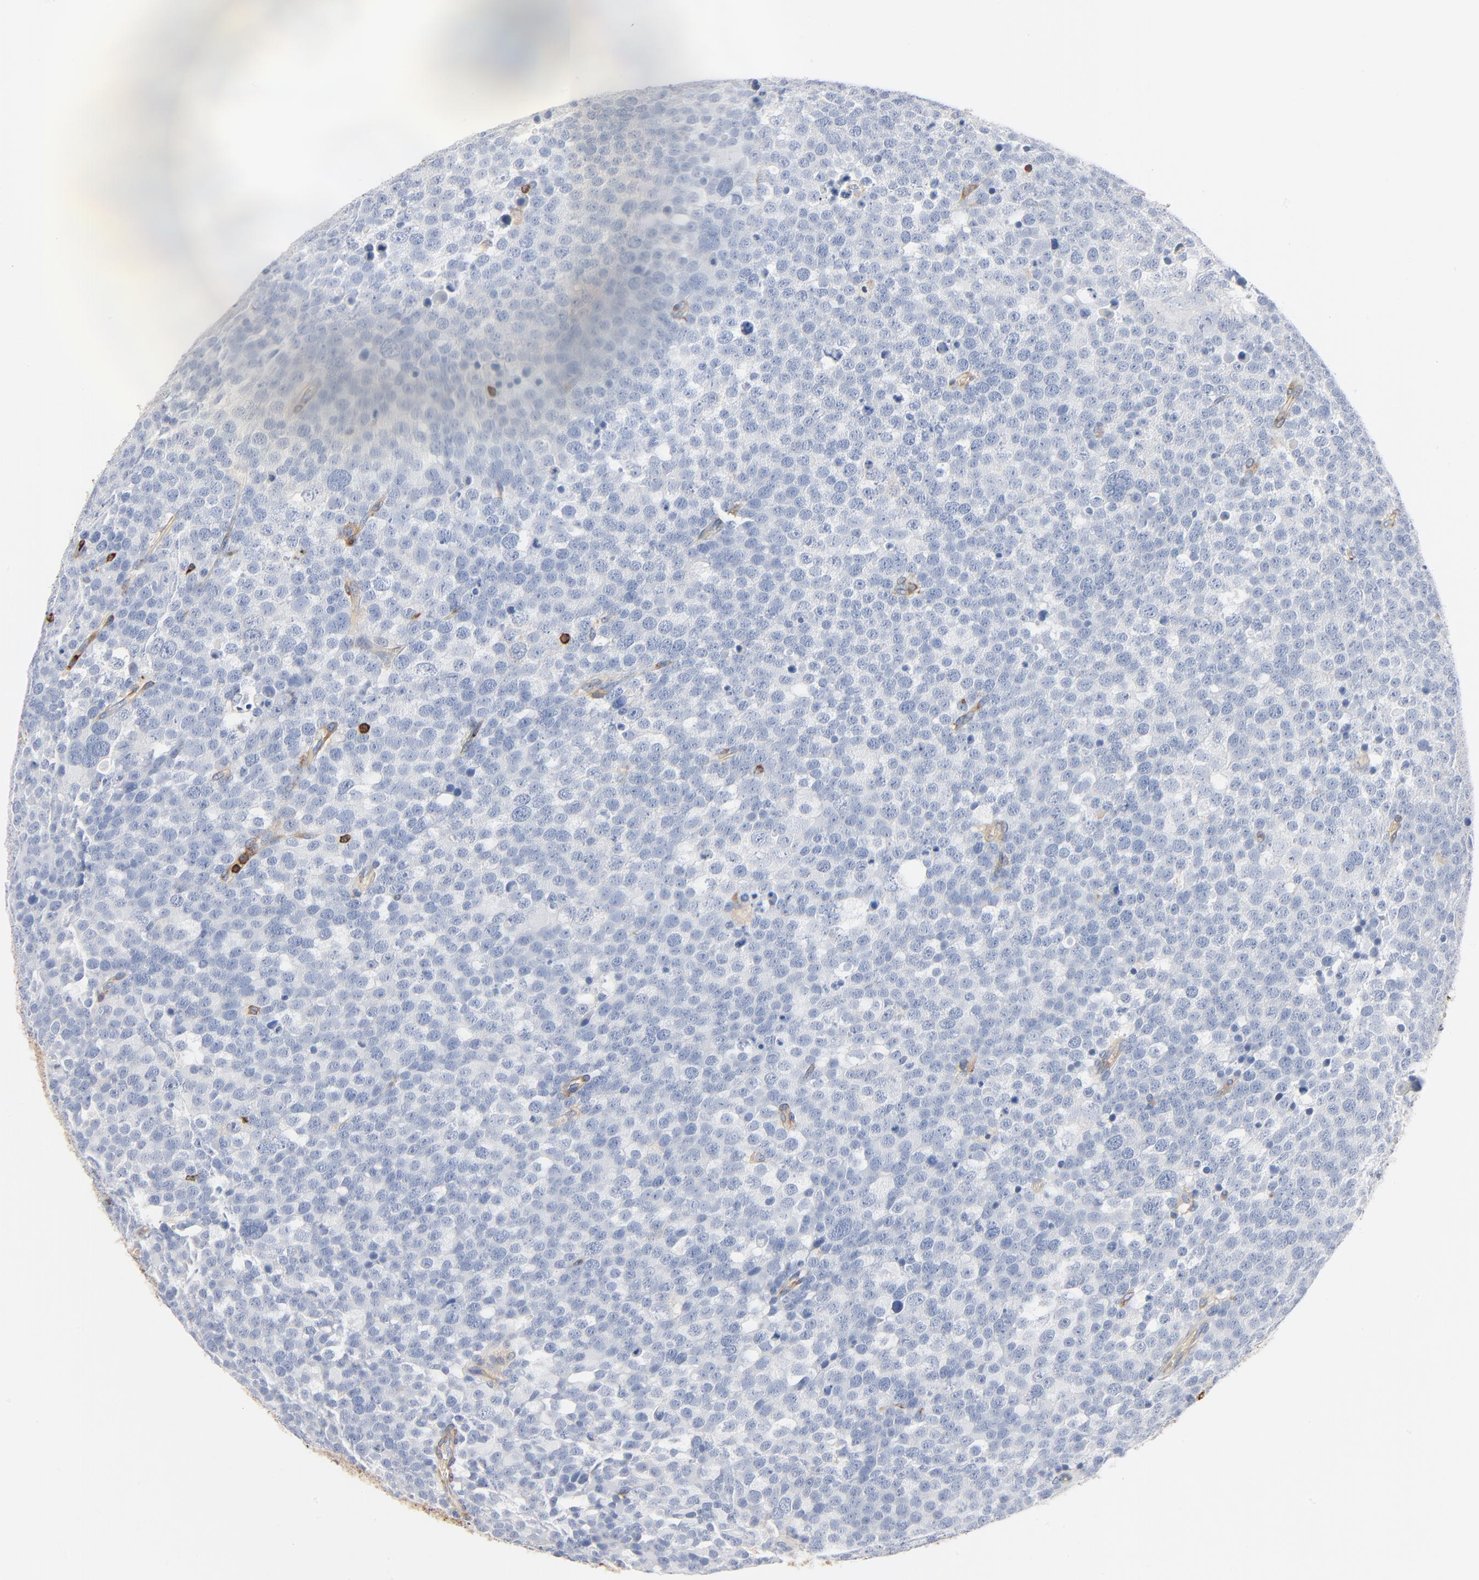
{"staining": {"intensity": "negative", "quantity": "none", "location": "none"}, "tissue": "testis cancer", "cell_type": "Tumor cells", "image_type": "cancer", "snomed": [{"axis": "morphology", "description": "Seminoma, NOS"}, {"axis": "topography", "description": "Testis"}], "caption": "IHC histopathology image of testis cancer stained for a protein (brown), which exhibits no expression in tumor cells. (Stains: DAB (3,3'-diaminobenzidine) immunohistochemistry (IHC) with hematoxylin counter stain, Microscopy: brightfield microscopy at high magnification).", "gene": "SH3KBP1", "patient": {"sex": "male", "age": 71}}